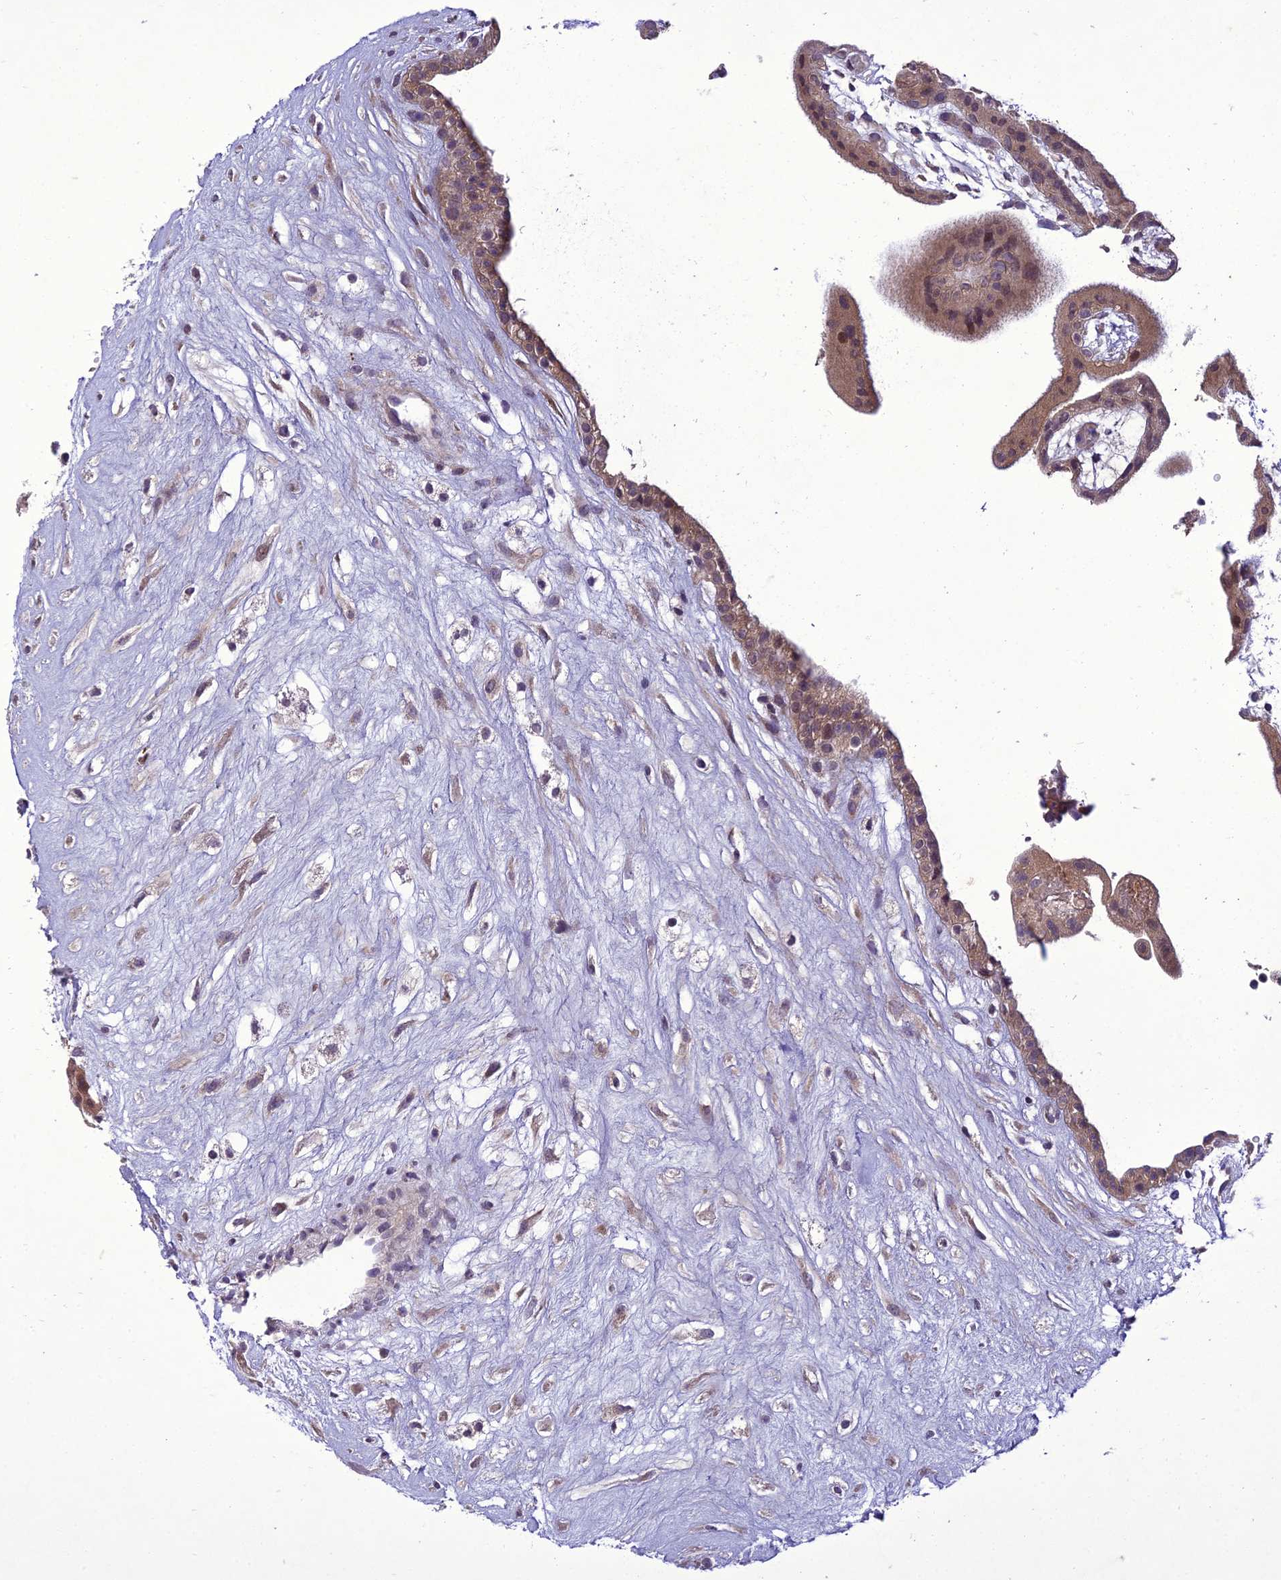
{"staining": {"intensity": "strong", "quantity": "25%-75%", "location": "cytoplasmic/membranous"}, "tissue": "placenta", "cell_type": "Decidual cells", "image_type": "normal", "snomed": [{"axis": "morphology", "description": "Normal tissue, NOS"}, {"axis": "topography", "description": "Placenta"}], "caption": "DAB immunohistochemical staining of normal placenta exhibits strong cytoplasmic/membranous protein expression in about 25%-75% of decidual cells.", "gene": "NEURL2", "patient": {"sex": "female", "age": 18}}